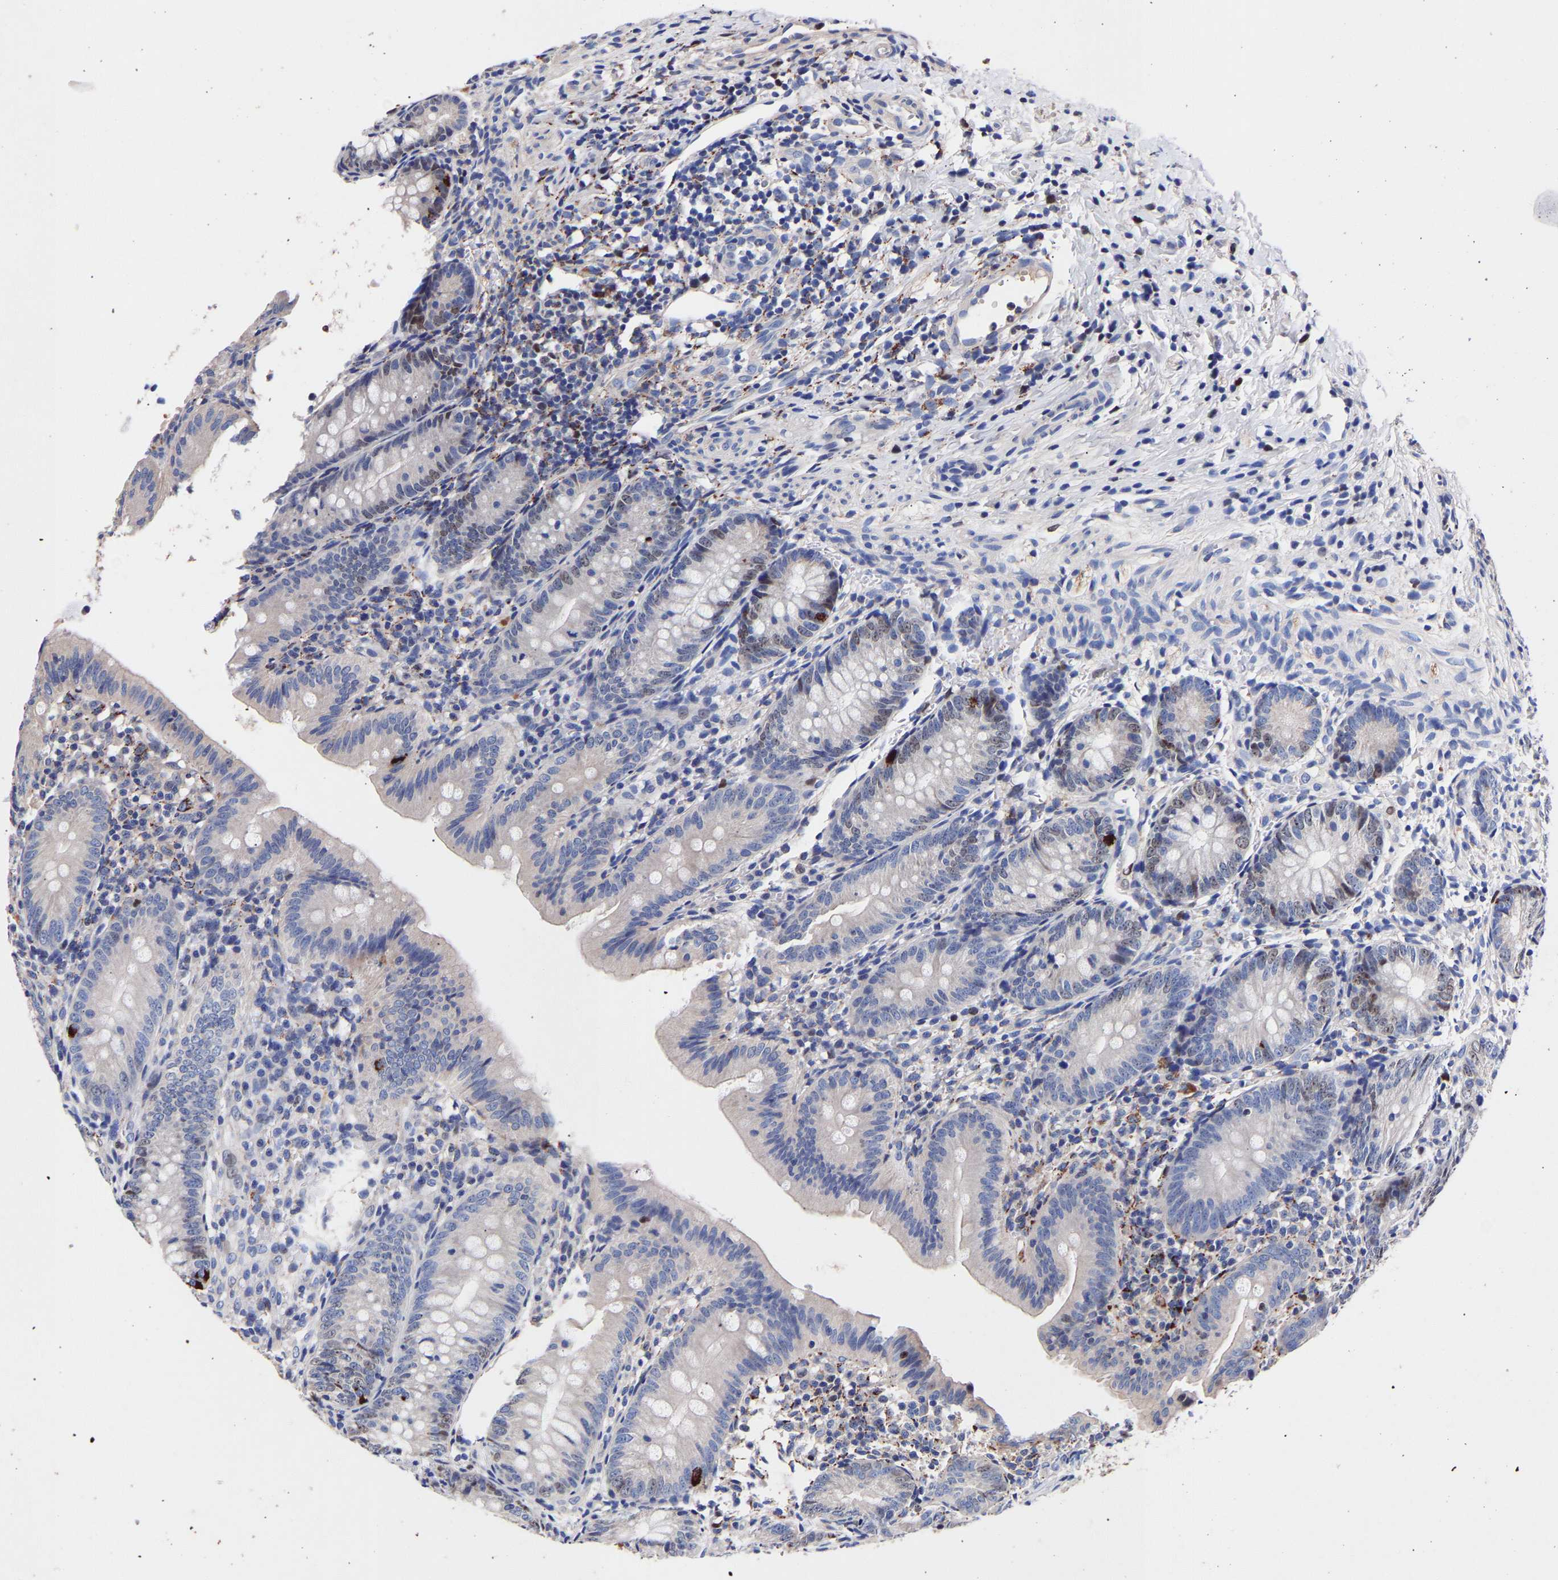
{"staining": {"intensity": "strong", "quantity": "<25%", "location": "cytoplasmic/membranous"}, "tissue": "appendix", "cell_type": "Glandular cells", "image_type": "normal", "snomed": [{"axis": "morphology", "description": "Normal tissue, NOS"}, {"axis": "topography", "description": "Appendix"}], "caption": "Protein staining reveals strong cytoplasmic/membranous expression in about <25% of glandular cells in unremarkable appendix. (DAB (3,3'-diaminobenzidine) = brown stain, brightfield microscopy at high magnification).", "gene": "SEM1", "patient": {"sex": "male", "age": 1}}